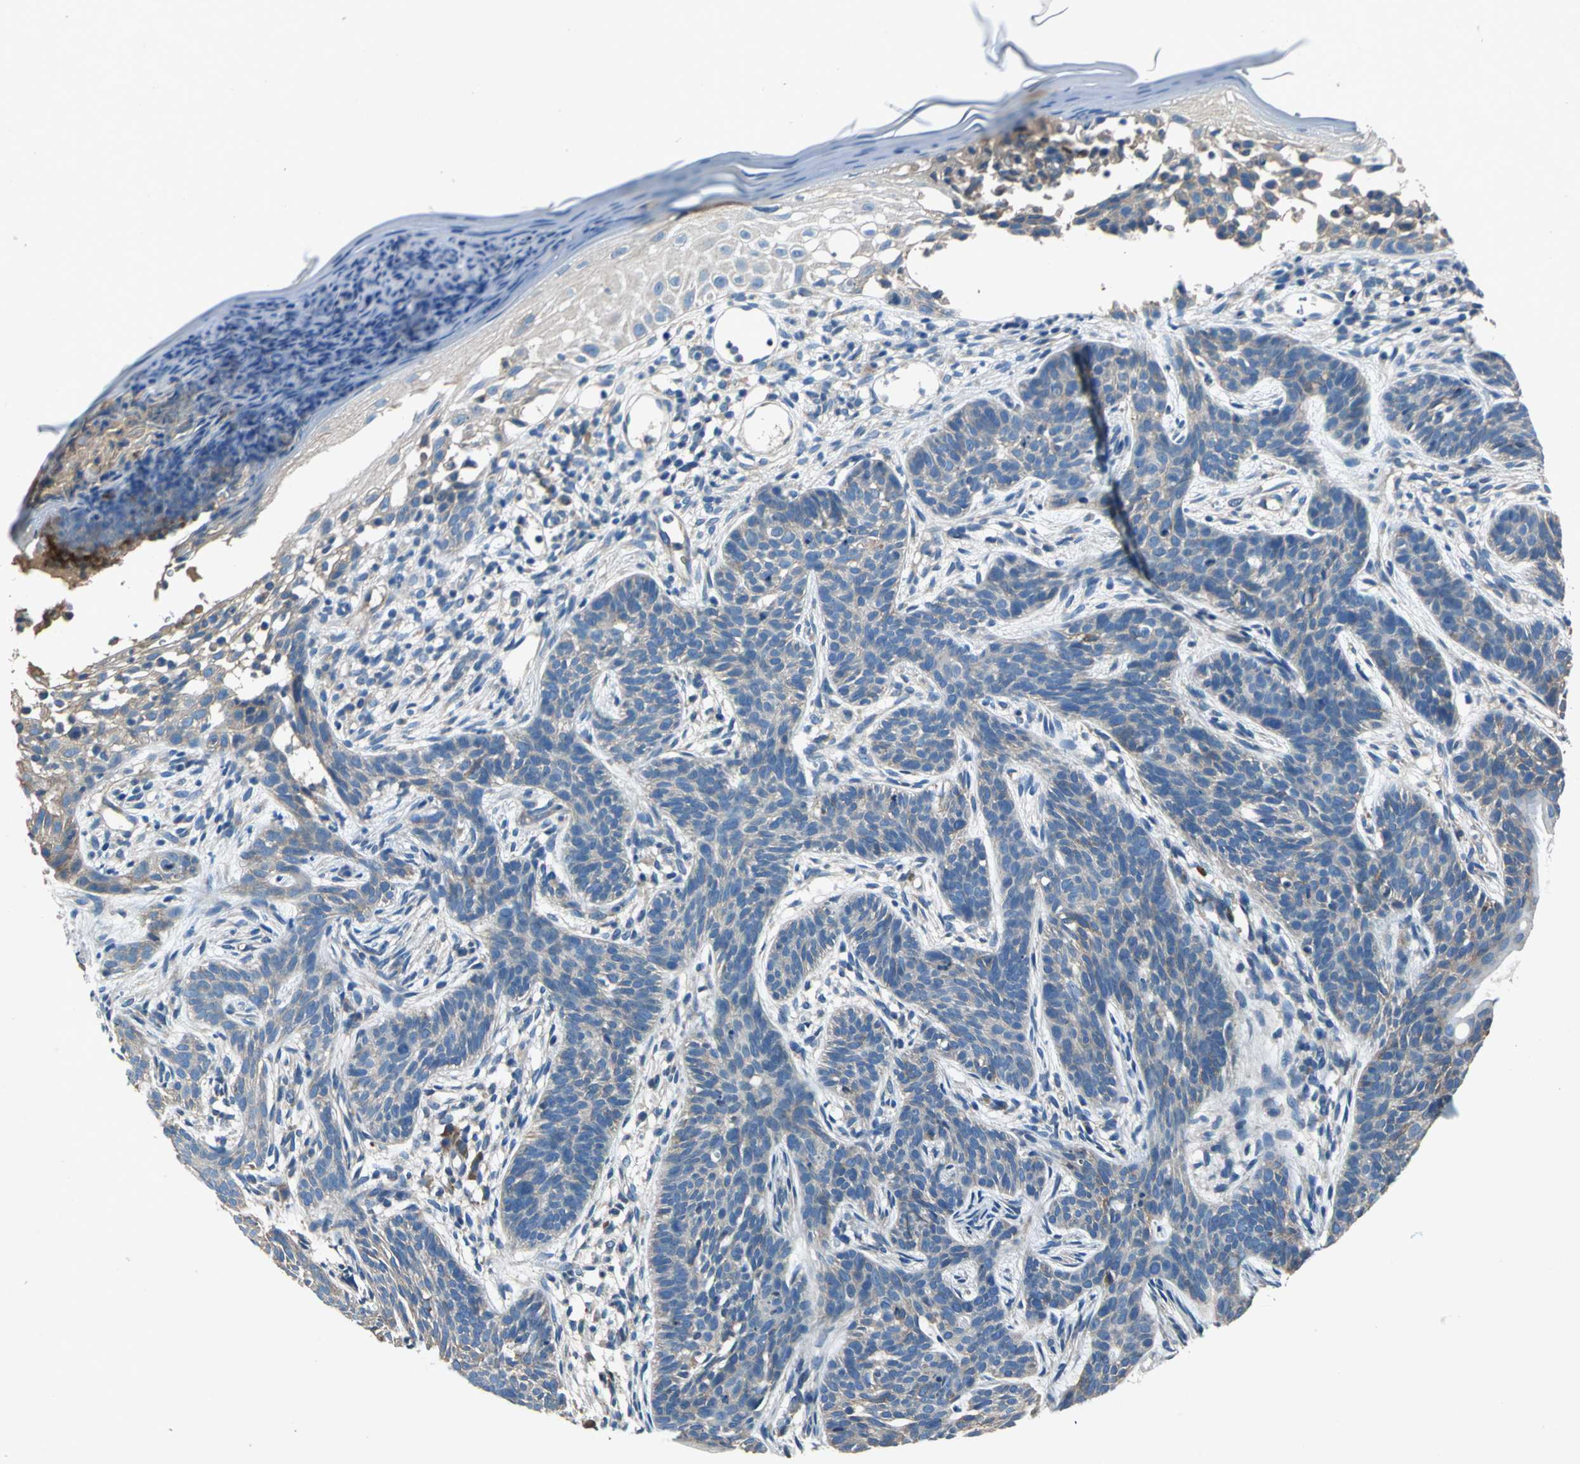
{"staining": {"intensity": "weak", "quantity": ">75%", "location": "cytoplasmic/membranous"}, "tissue": "skin cancer", "cell_type": "Tumor cells", "image_type": "cancer", "snomed": [{"axis": "morphology", "description": "Normal tissue, NOS"}, {"axis": "morphology", "description": "Basal cell carcinoma"}, {"axis": "topography", "description": "Skin"}], "caption": "A brown stain shows weak cytoplasmic/membranous expression of a protein in basal cell carcinoma (skin) tumor cells.", "gene": "HEPH", "patient": {"sex": "female", "age": 69}}